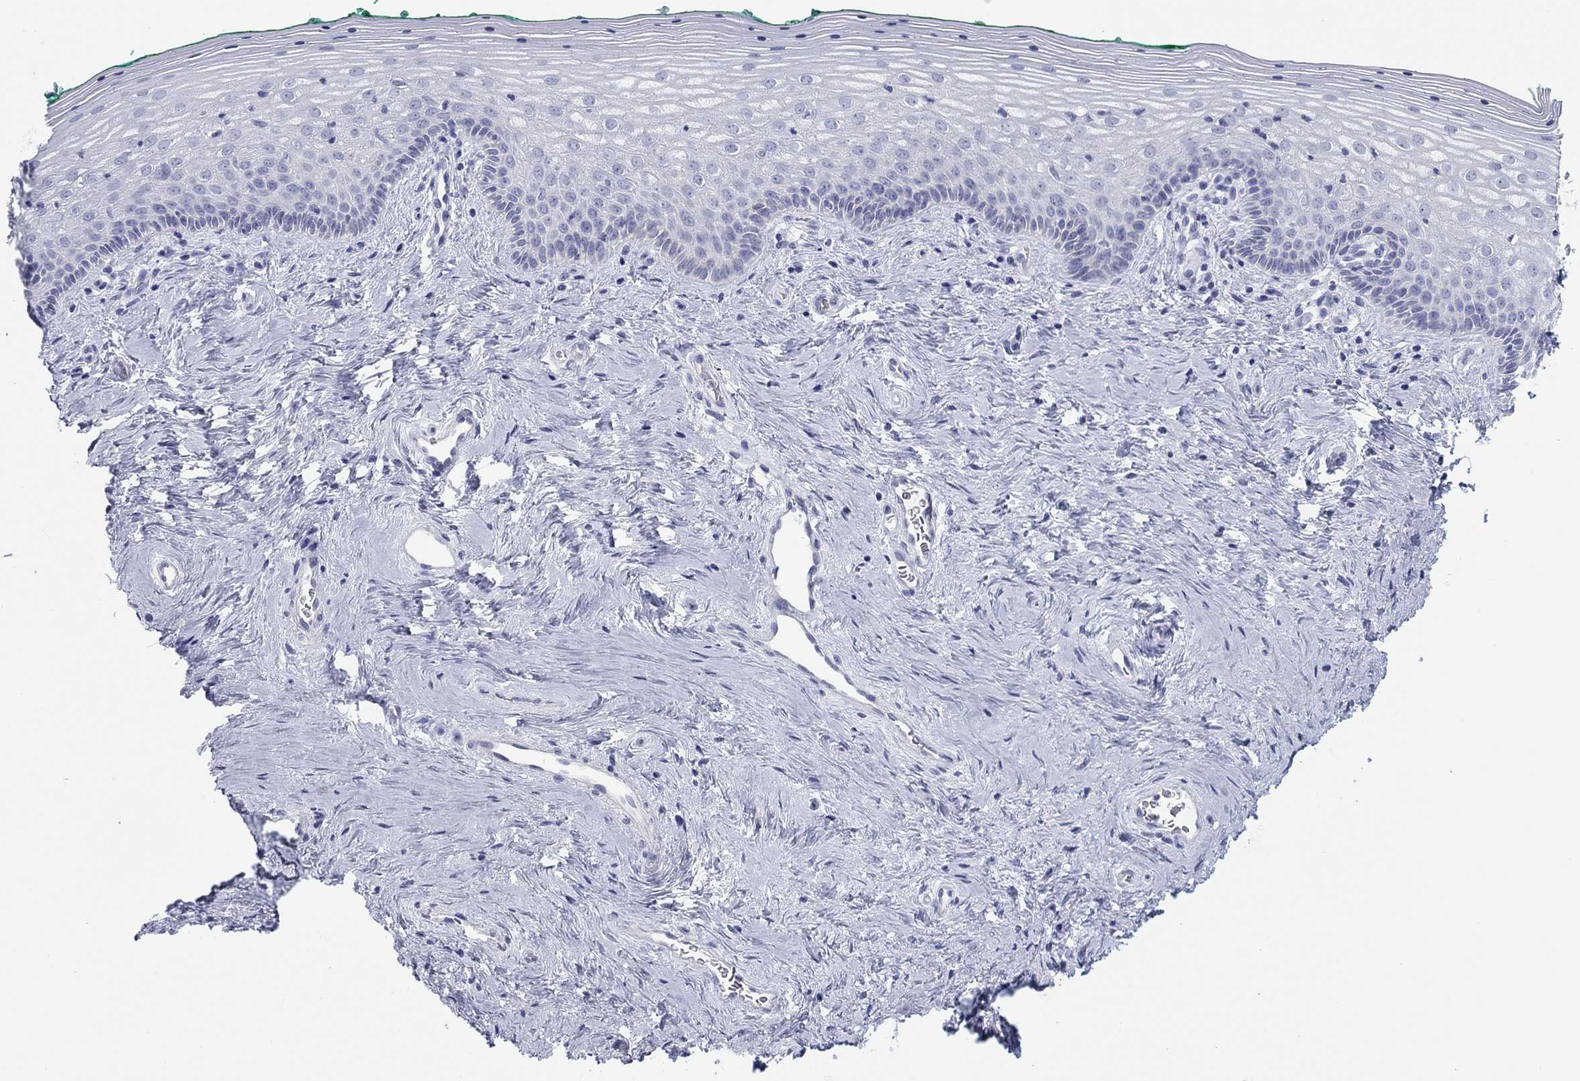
{"staining": {"intensity": "negative", "quantity": "none", "location": "none"}, "tissue": "vagina", "cell_type": "Squamous epithelial cells", "image_type": "normal", "snomed": [{"axis": "morphology", "description": "Normal tissue, NOS"}, {"axis": "topography", "description": "Vagina"}], "caption": "Vagina was stained to show a protein in brown. There is no significant positivity in squamous epithelial cells. (DAB (3,3'-diaminobenzidine) immunohistochemistry (IHC) with hematoxylin counter stain).", "gene": "CPNE6", "patient": {"sex": "female", "age": 45}}